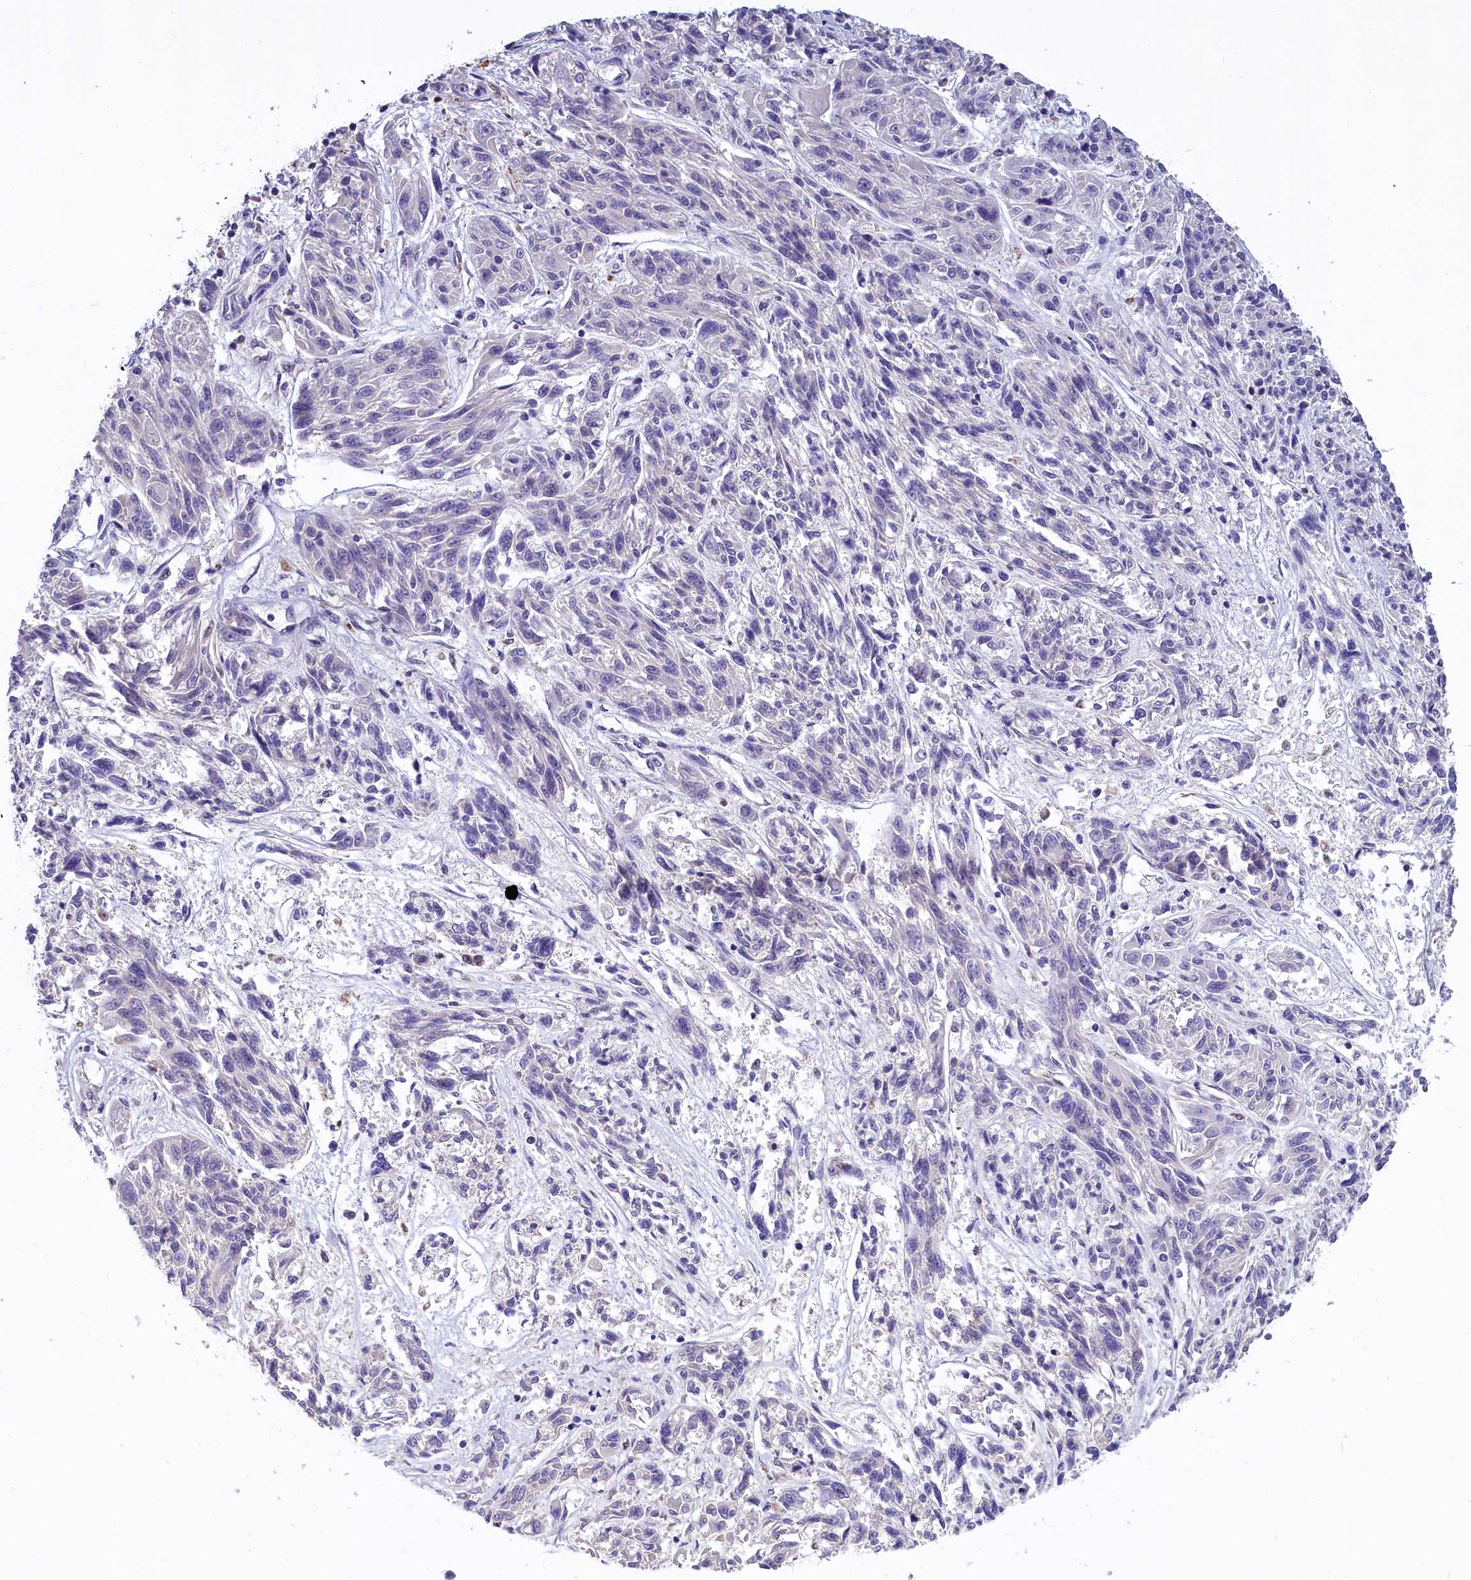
{"staining": {"intensity": "negative", "quantity": "none", "location": "none"}, "tissue": "melanoma", "cell_type": "Tumor cells", "image_type": "cancer", "snomed": [{"axis": "morphology", "description": "Malignant melanoma, NOS"}, {"axis": "topography", "description": "Skin"}], "caption": "Immunohistochemistry (IHC) photomicrograph of neoplastic tissue: human melanoma stained with DAB displays no significant protein expression in tumor cells. (DAB IHC visualized using brightfield microscopy, high magnification).", "gene": "BTBD9", "patient": {"sex": "male", "age": 53}}